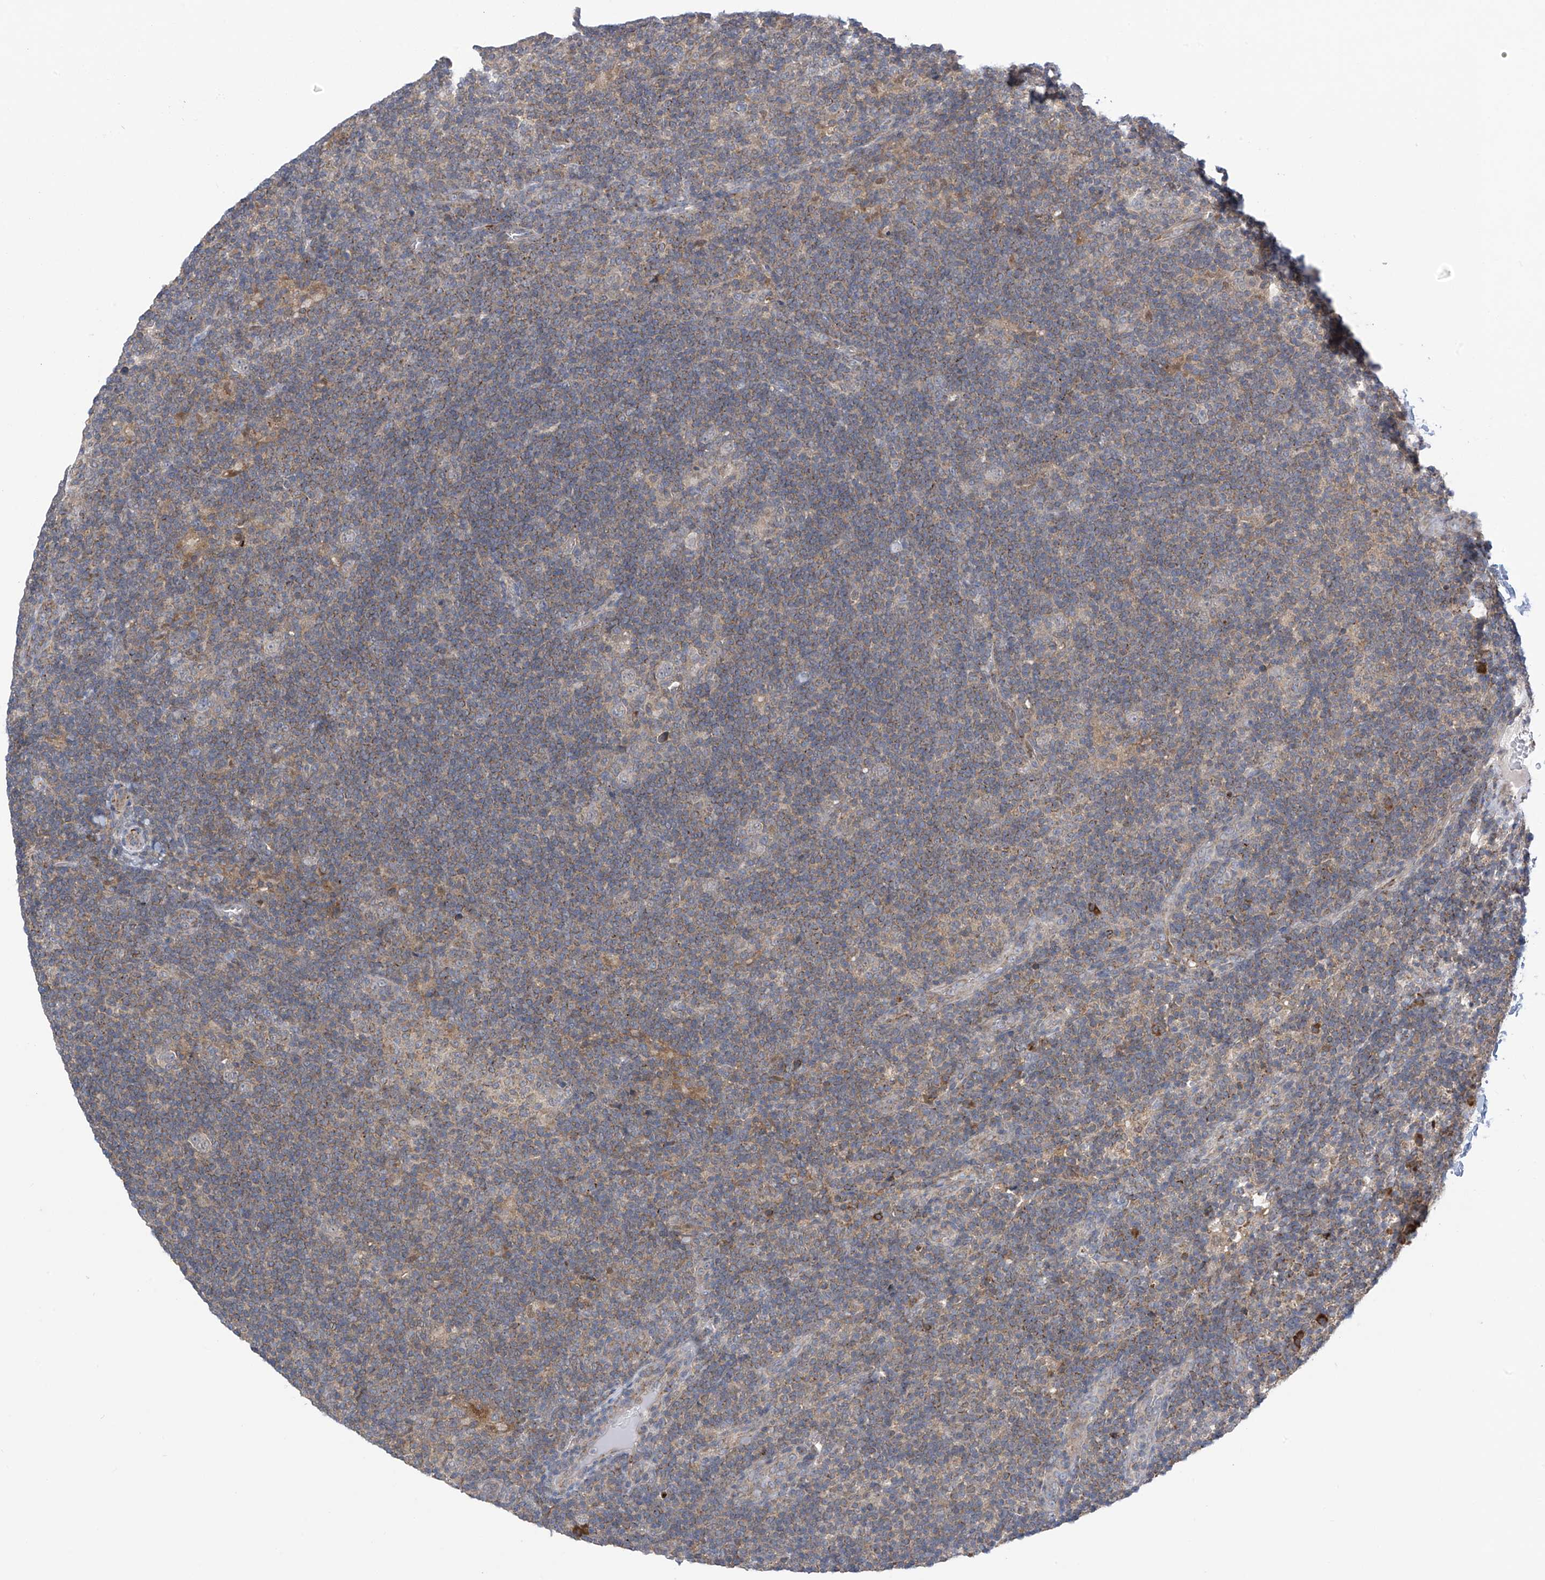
{"staining": {"intensity": "negative", "quantity": "none", "location": "none"}, "tissue": "lymphoma", "cell_type": "Tumor cells", "image_type": "cancer", "snomed": [{"axis": "morphology", "description": "Hodgkin's disease, NOS"}, {"axis": "topography", "description": "Lymph node"}], "caption": "There is no significant staining in tumor cells of lymphoma. (DAB (3,3'-diaminobenzidine) immunohistochemistry (IHC), high magnification).", "gene": "SLCO4A1", "patient": {"sex": "female", "age": 57}}